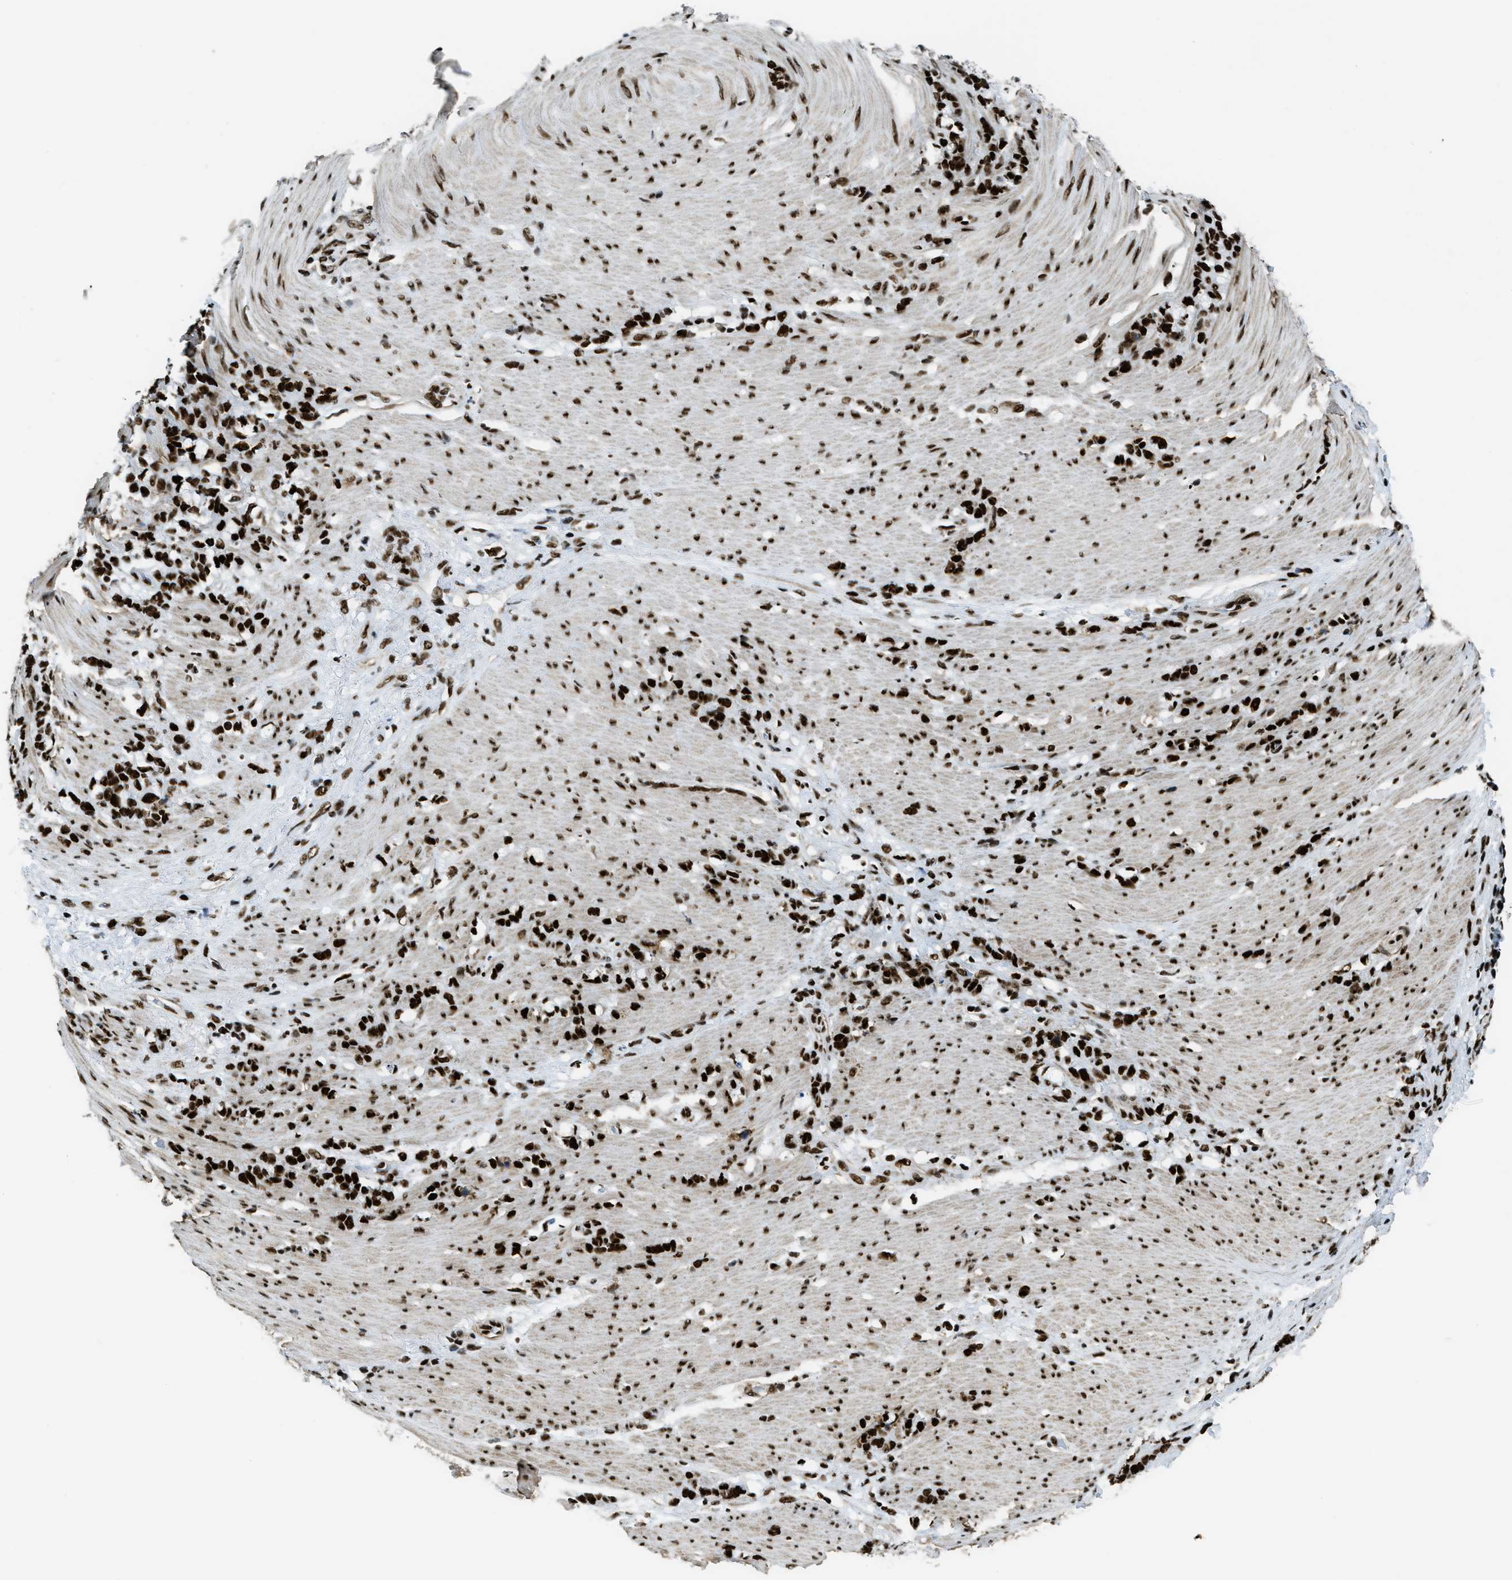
{"staining": {"intensity": "strong", "quantity": ">75%", "location": "nuclear"}, "tissue": "stomach cancer", "cell_type": "Tumor cells", "image_type": "cancer", "snomed": [{"axis": "morphology", "description": "Adenocarcinoma, NOS"}, {"axis": "topography", "description": "Stomach, lower"}], "caption": "Stomach cancer tissue shows strong nuclear staining in approximately >75% of tumor cells, visualized by immunohistochemistry. The protein is stained brown, and the nuclei are stained in blue (DAB (3,3'-diaminobenzidine) IHC with brightfield microscopy, high magnification).", "gene": "ZNF207", "patient": {"sex": "male", "age": 88}}